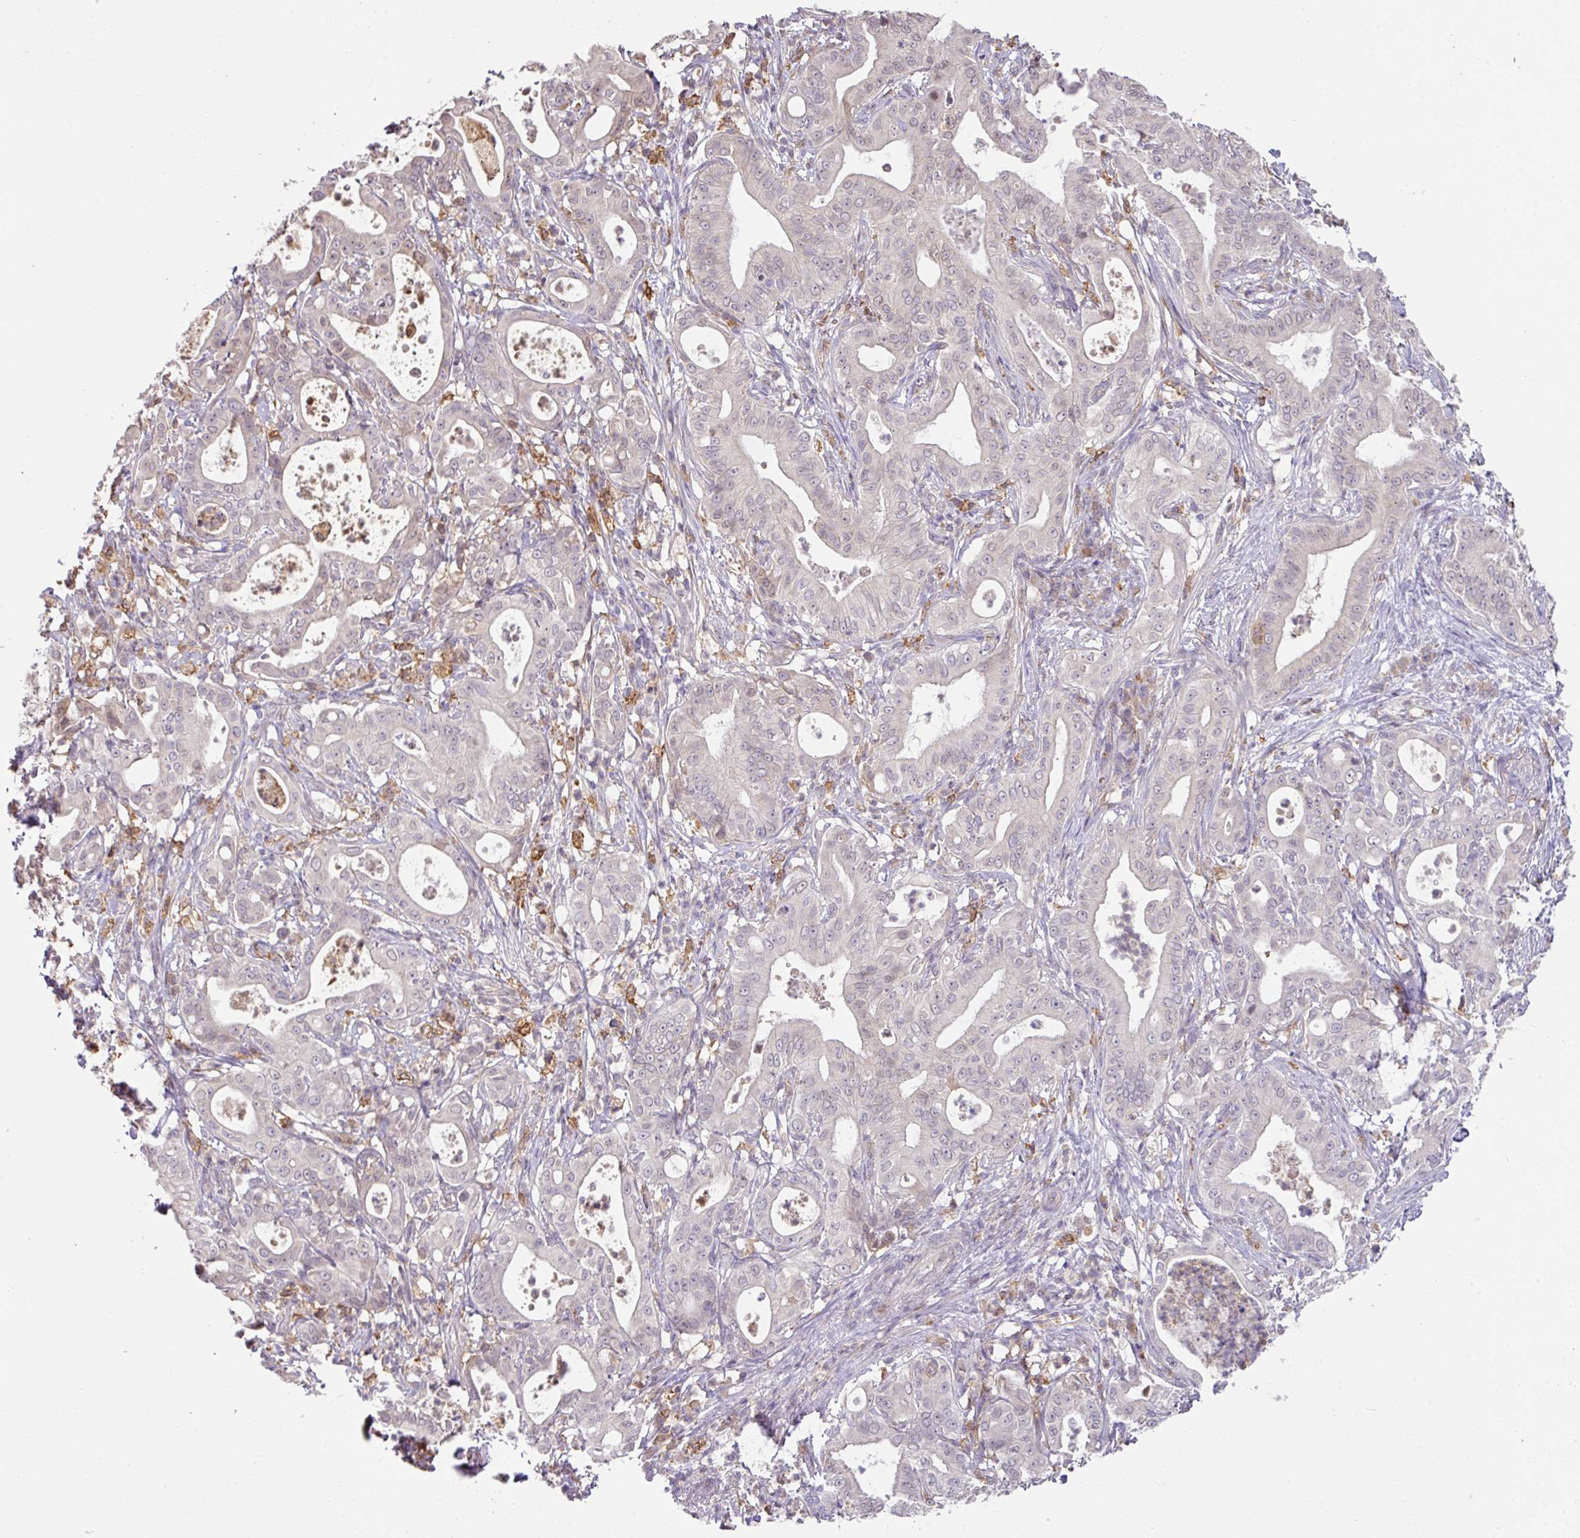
{"staining": {"intensity": "negative", "quantity": "none", "location": "none"}, "tissue": "pancreatic cancer", "cell_type": "Tumor cells", "image_type": "cancer", "snomed": [{"axis": "morphology", "description": "Adenocarcinoma, NOS"}, {"axis": "topography", "description": "Pancreas"}], "caption": "There is no significant expression in tumor cells of adenocarcinoma (pancreatic).", "gene": "GCNT7", "patient": {"sex": "male", "age": 71}}